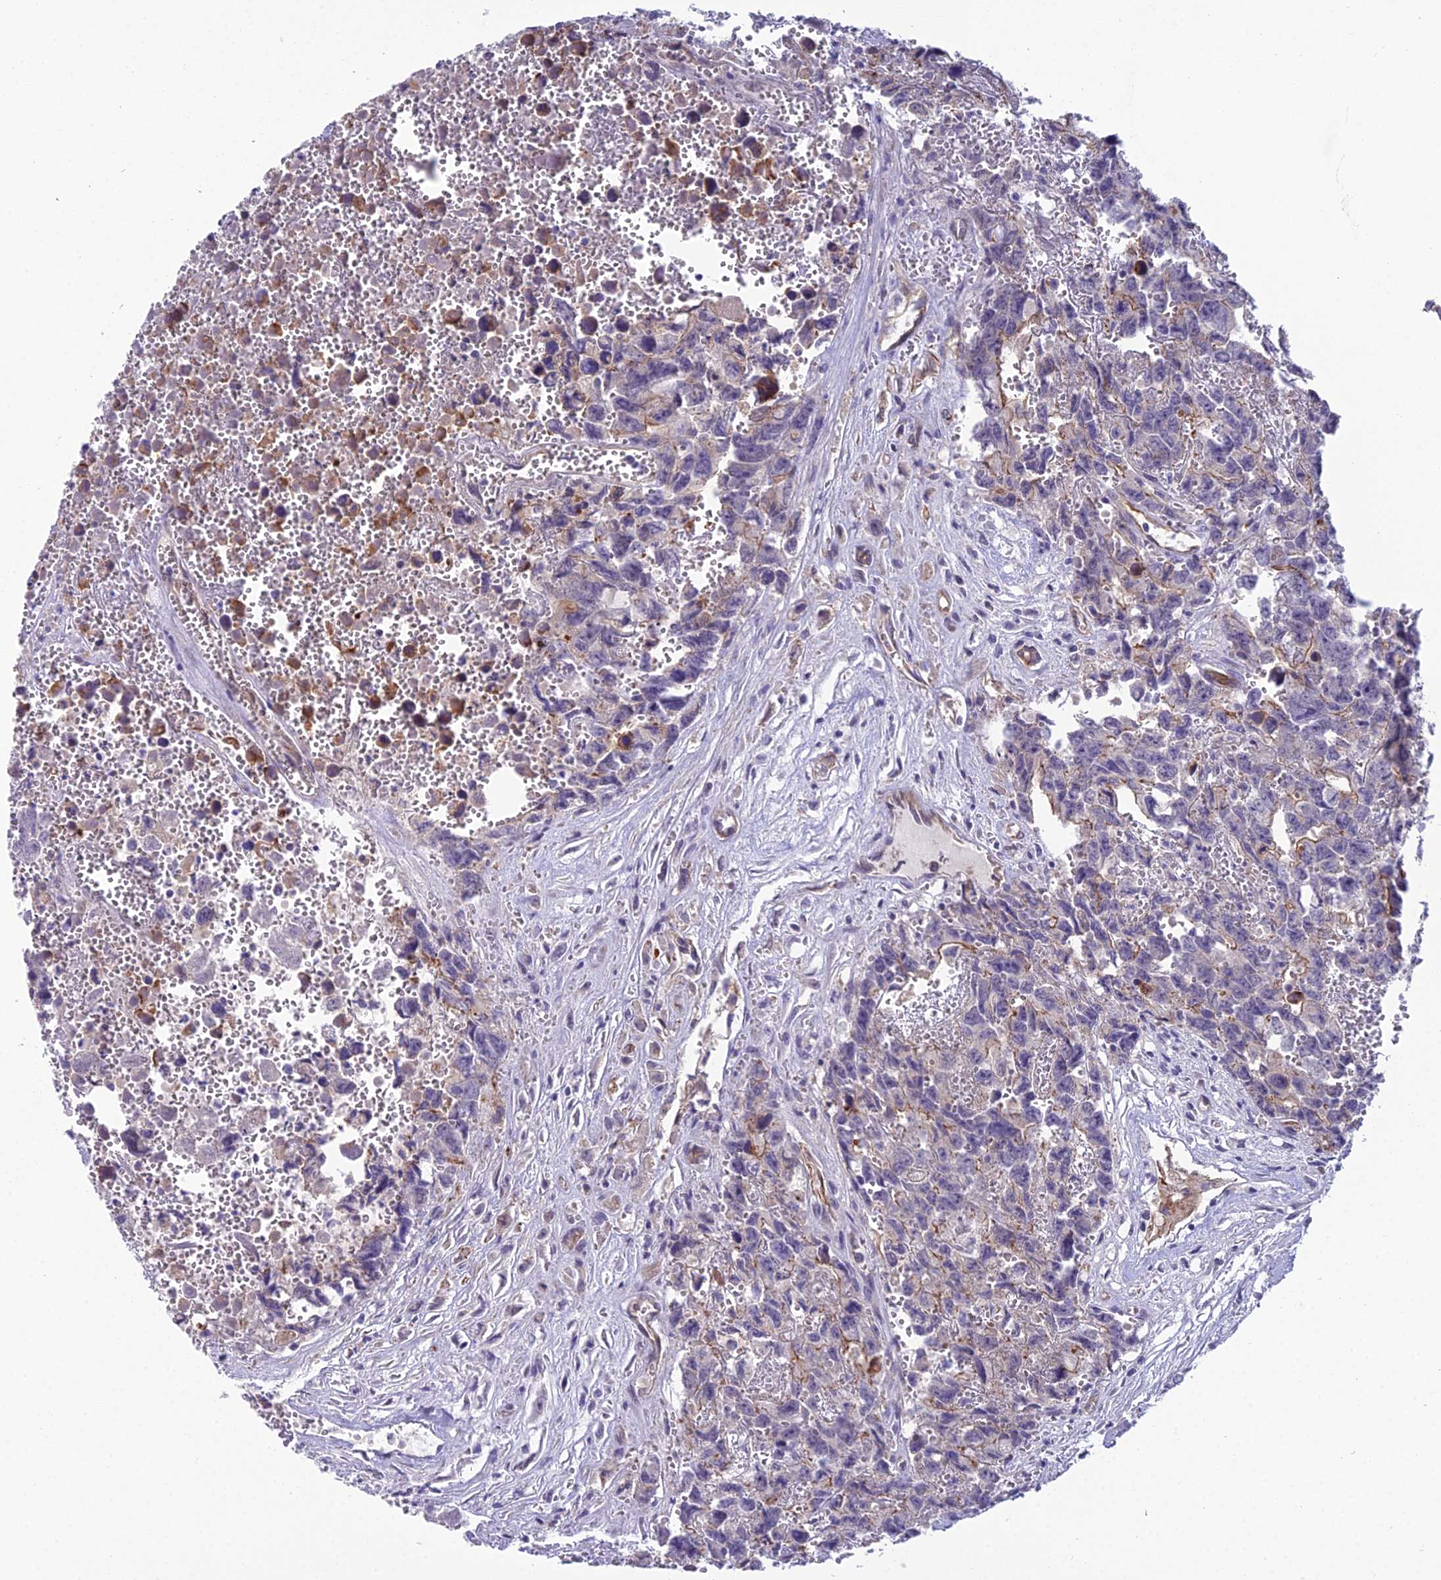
{"staining": {"intensity": "negative", "quantity": "none", "location": "none"}, "tissue": "testis cancer", "cell_type": "Tumor cells", "image_type": "cancer", "snomed": [{"axis": "morphology", "description": "Carcinoma, Embryonal, NOS"}, {"axis": "topography", "description": "Testis"}], "caption": "This is a micrograph of IHC staining of testis embryonal carcinoma, which shows no staining in tumor cells. The staining was performed using DAB to visualize the protein expression in brown, while the nuclei were stained in blue with hematoxylin (Magnification: 20x).", "gene": "CFAP47", "patient": {"sex": "male", "age": 31}}